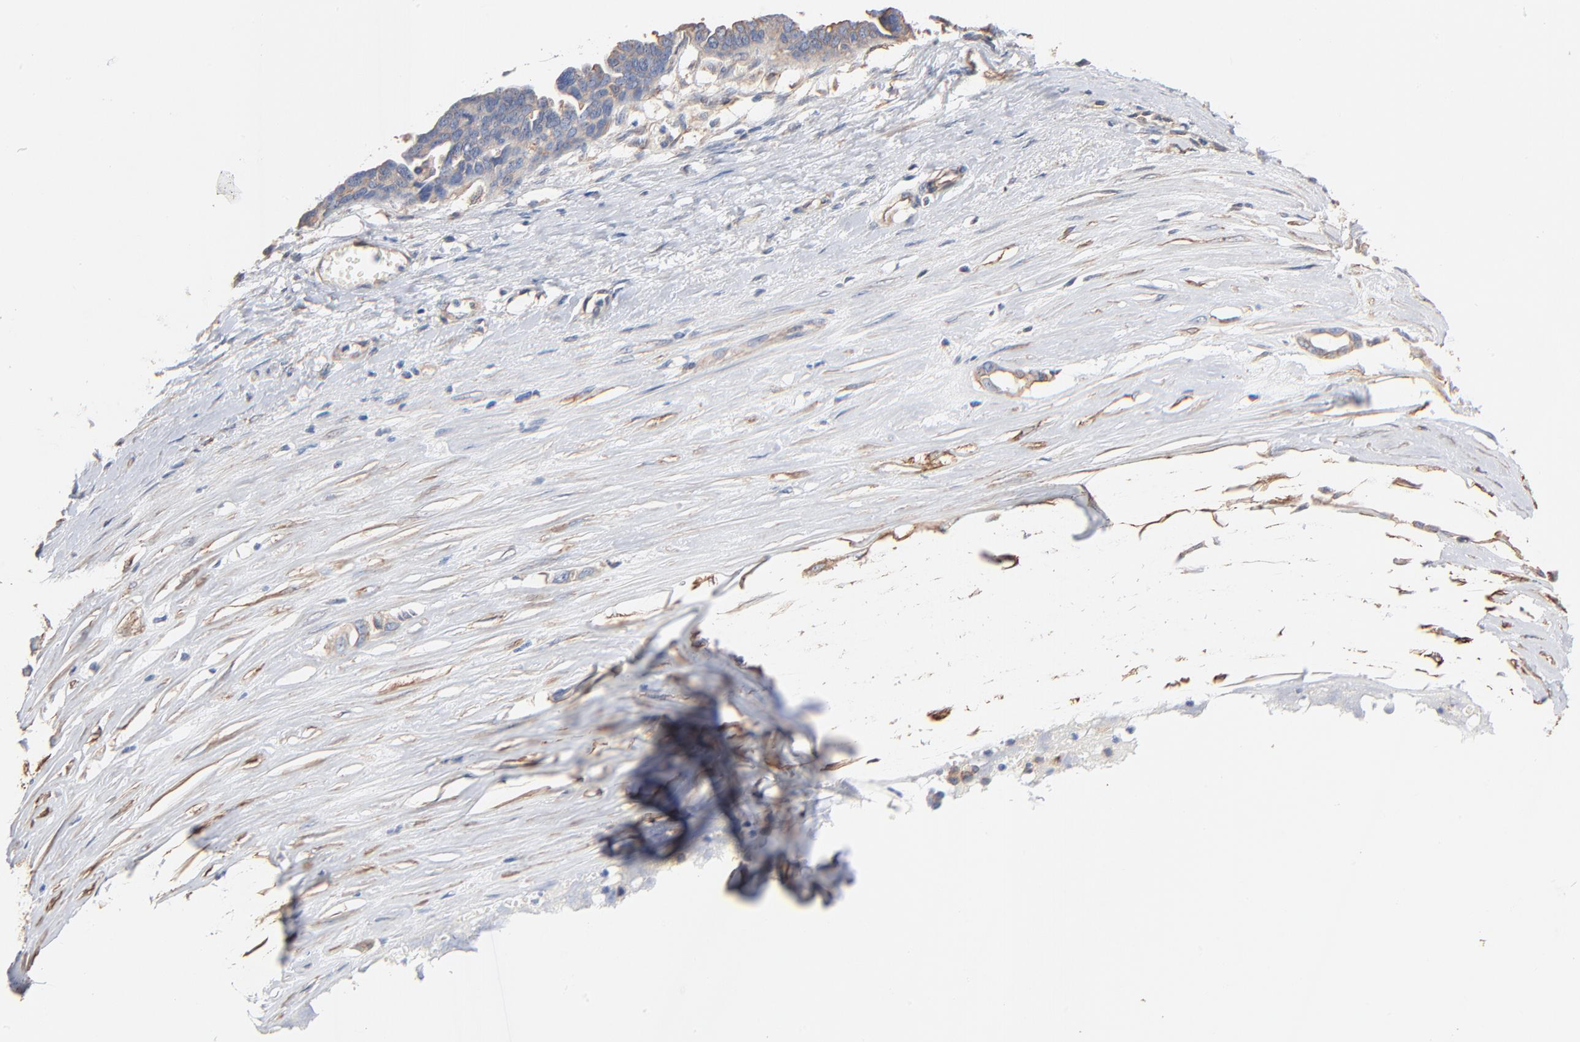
{"staining": {"intensity": "negative", "quantity": "none", "location": "none"}, "tissue": "ovarian cancer", "cell_type": "Tumor cells", "image_type": "cancer", "snomed": [{"axis": "morphology", "description": "Cystadenocarcinoma, serous, NOS"}, {"axis": "topography", "description": "Ovary"}], "caption": "Tumor cells show no significant positivity in serous cystadenocarcinoma (ovarian).", "gene": "ABCD4", "patient": {"sex": "female", "age": 54}}